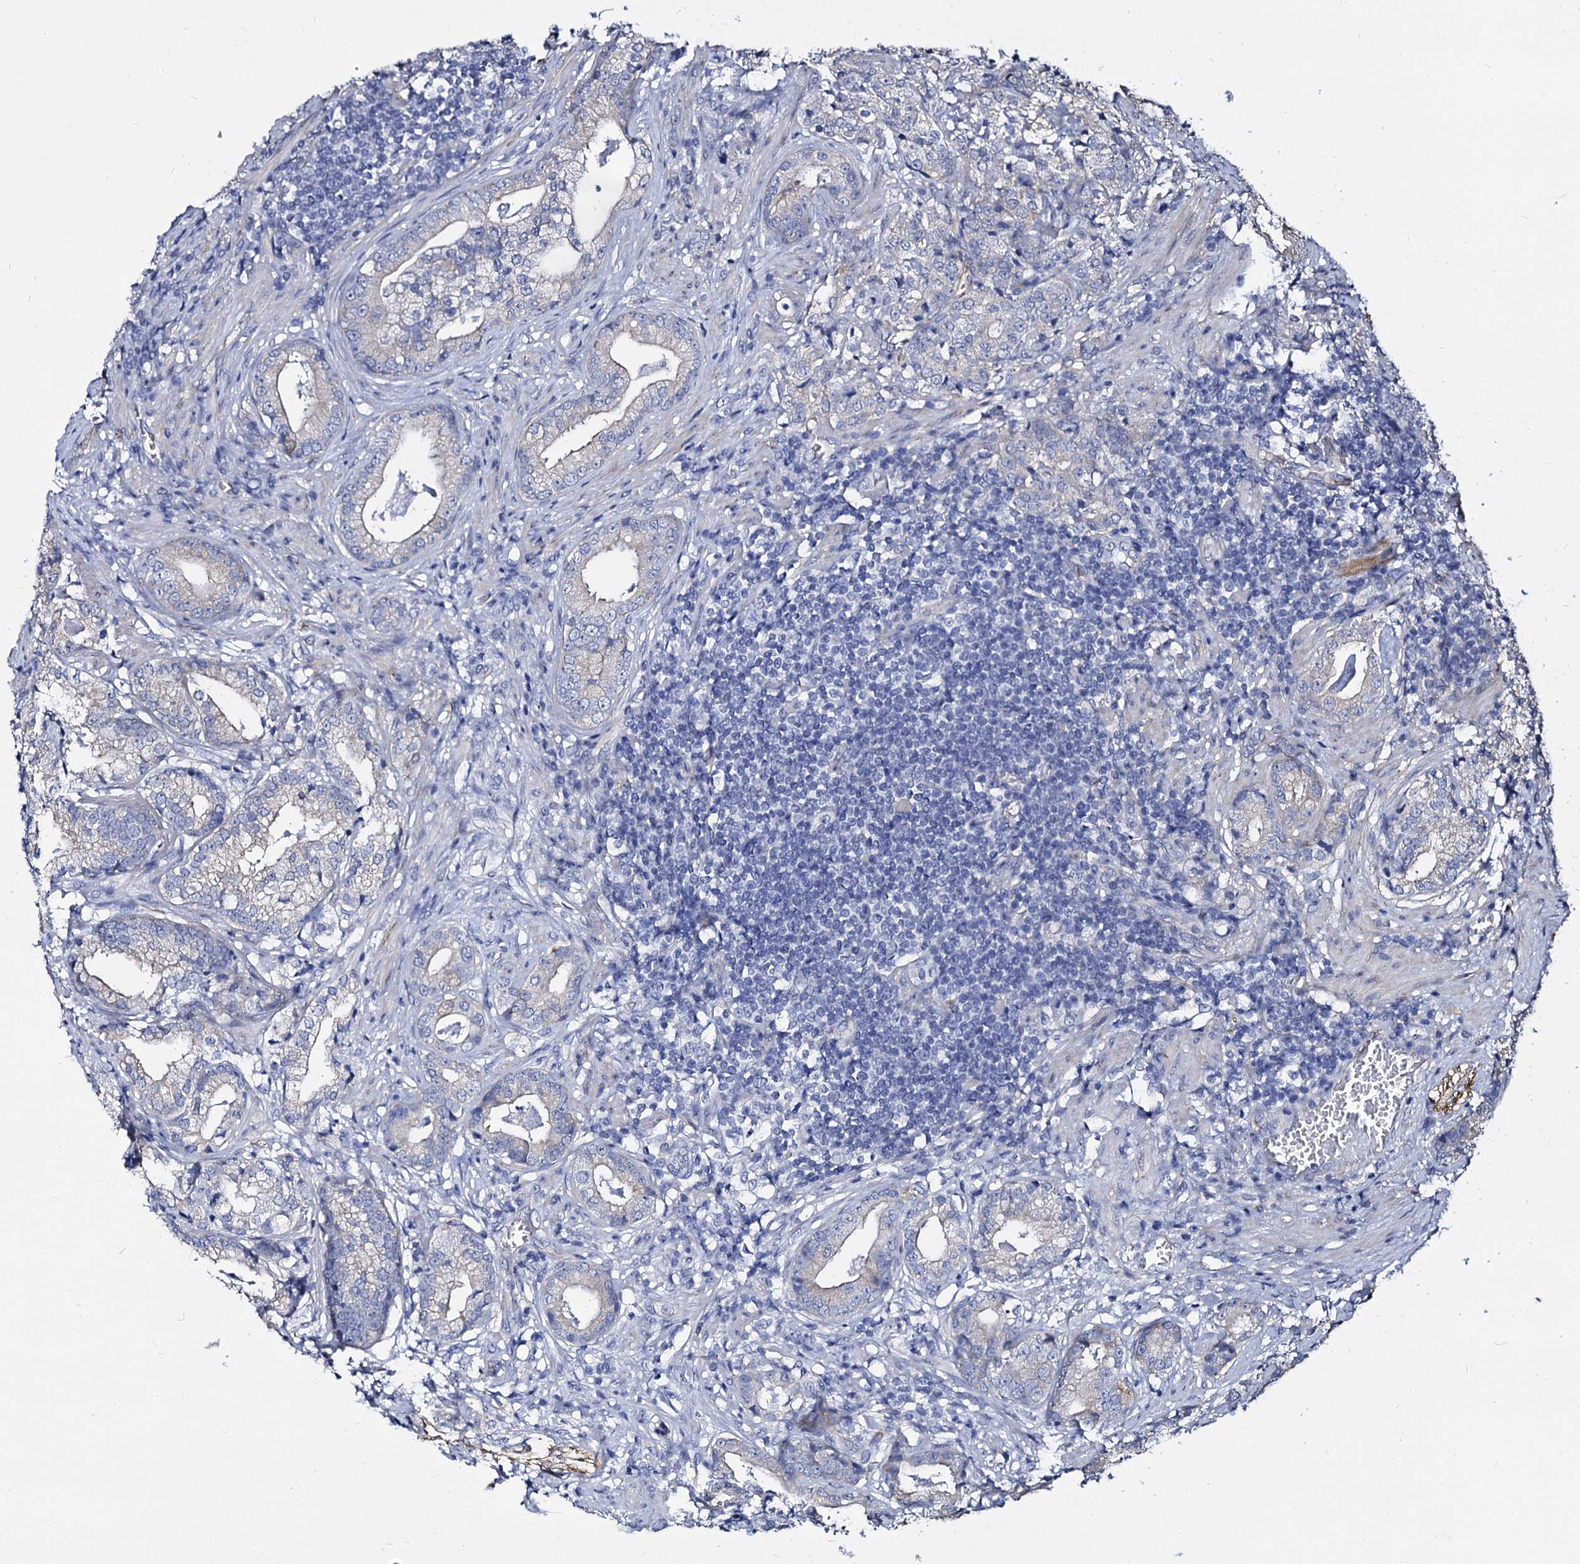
{"staining": {"intensity": "negative", "quantity": "none", "location": "none"}, "tissue": "prostate cancer", "cell_type": "Tumor cells", "image_type": "cancer", "snomed": [{"axis": "morphology", "description": "Adenocarcinoma, High grade"}, {"axis": "topography", "description": "Prostate"}], "caption": "Prostate cancer (adenocarcinoma (high-grade)) stained for a protein using IHC reveals no staining tumor cells.", "gene": "CBFB", "patient": {"sex": "male", "age": 69}}